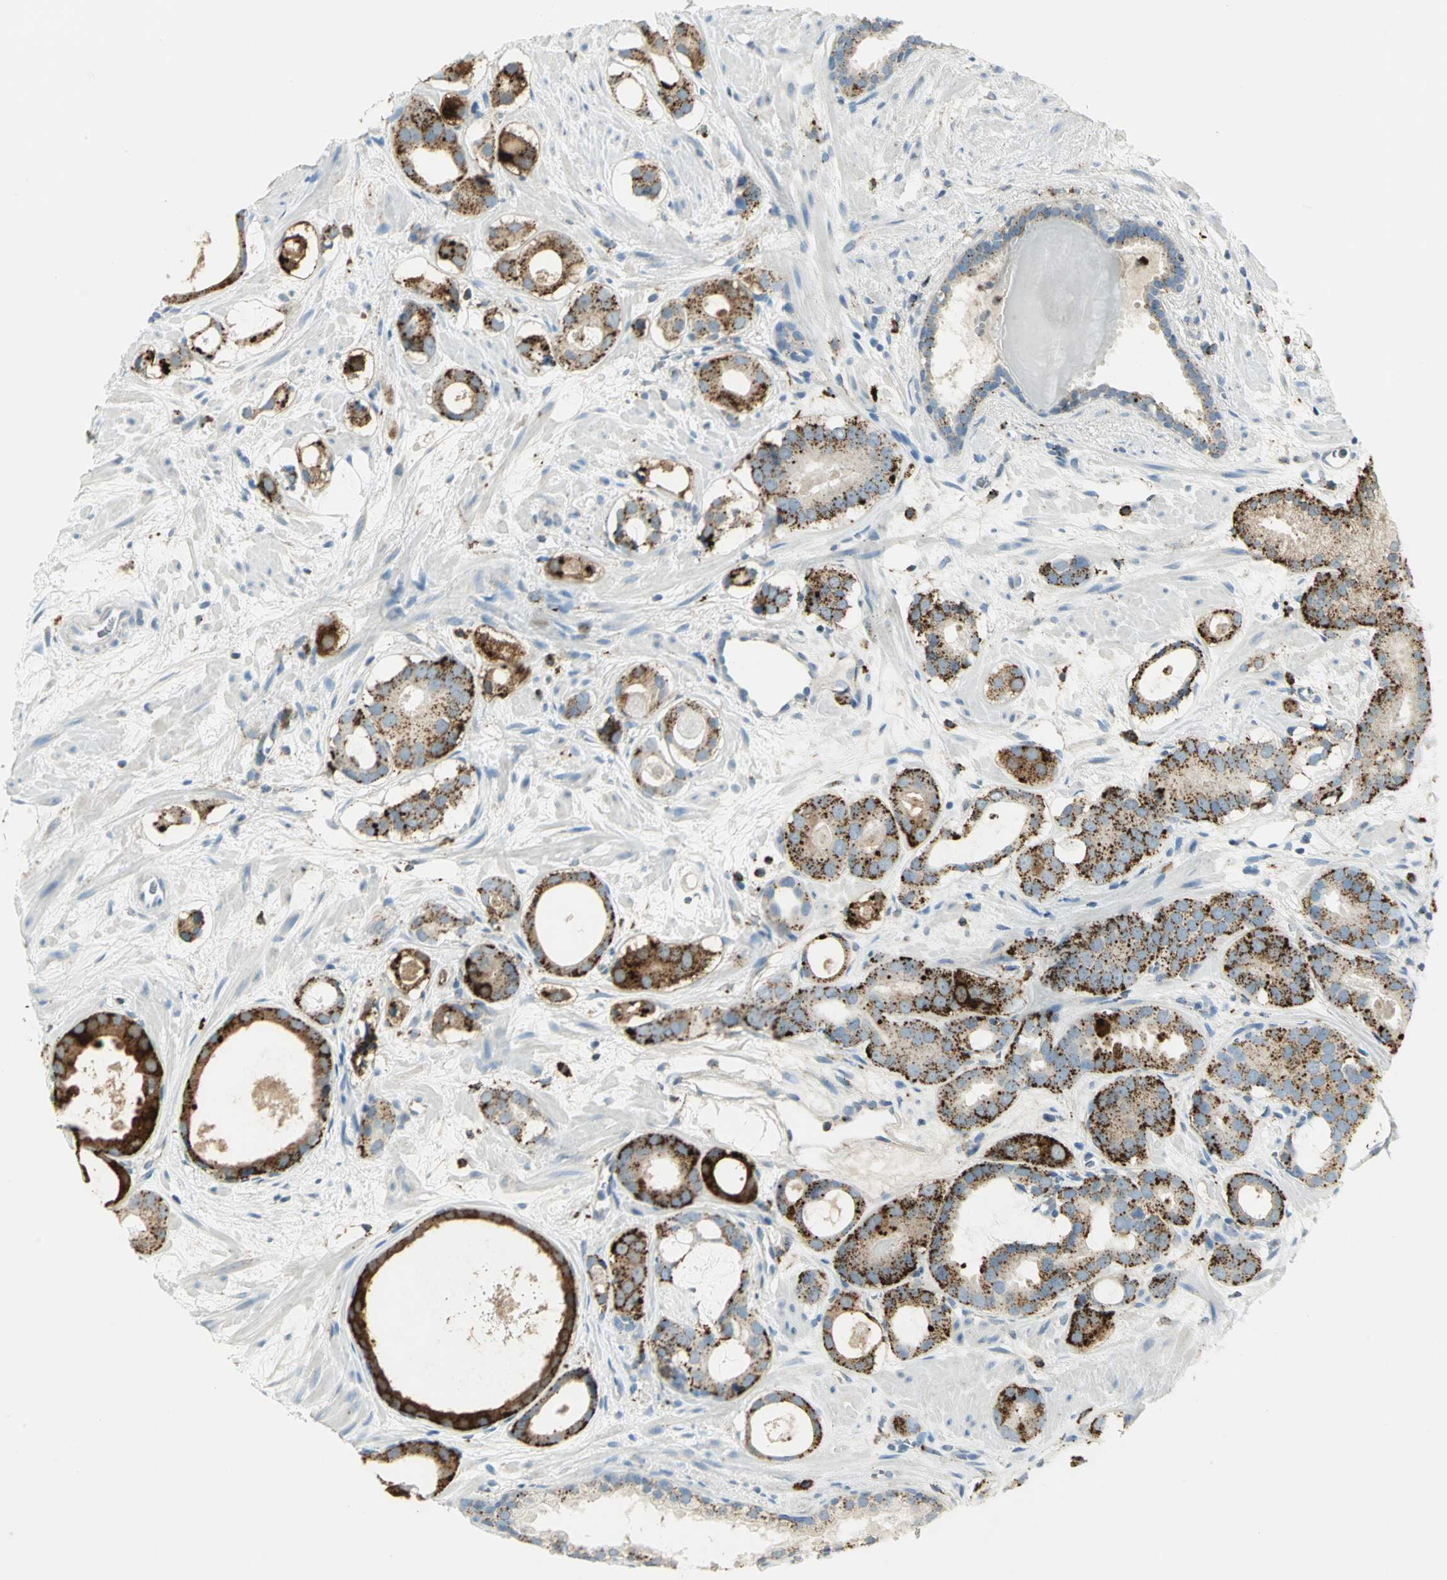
{"staining": {"intensity": "strong", "quantity": ">75%", "location": "cytoplasmic/membranous"}, "tissue": "prostate cancer", "cell_type": "Tumor cells", "image_type": "cancer", "snomed": [{"axis": "morphology", "description": "Adenocarcinoma, Low grade"}, {"axis": "topography", "description": "Prostate"}], "caption": "There is high levels of strong cytoplasmic/membranous positivity in tumor cells of prostate cancer (low-grade adenocarcinoma), as demonstrated by immunohistochemical staining (brown color).", "gene": "ARSA", "patient": {"sex": "male", "age": 57}}